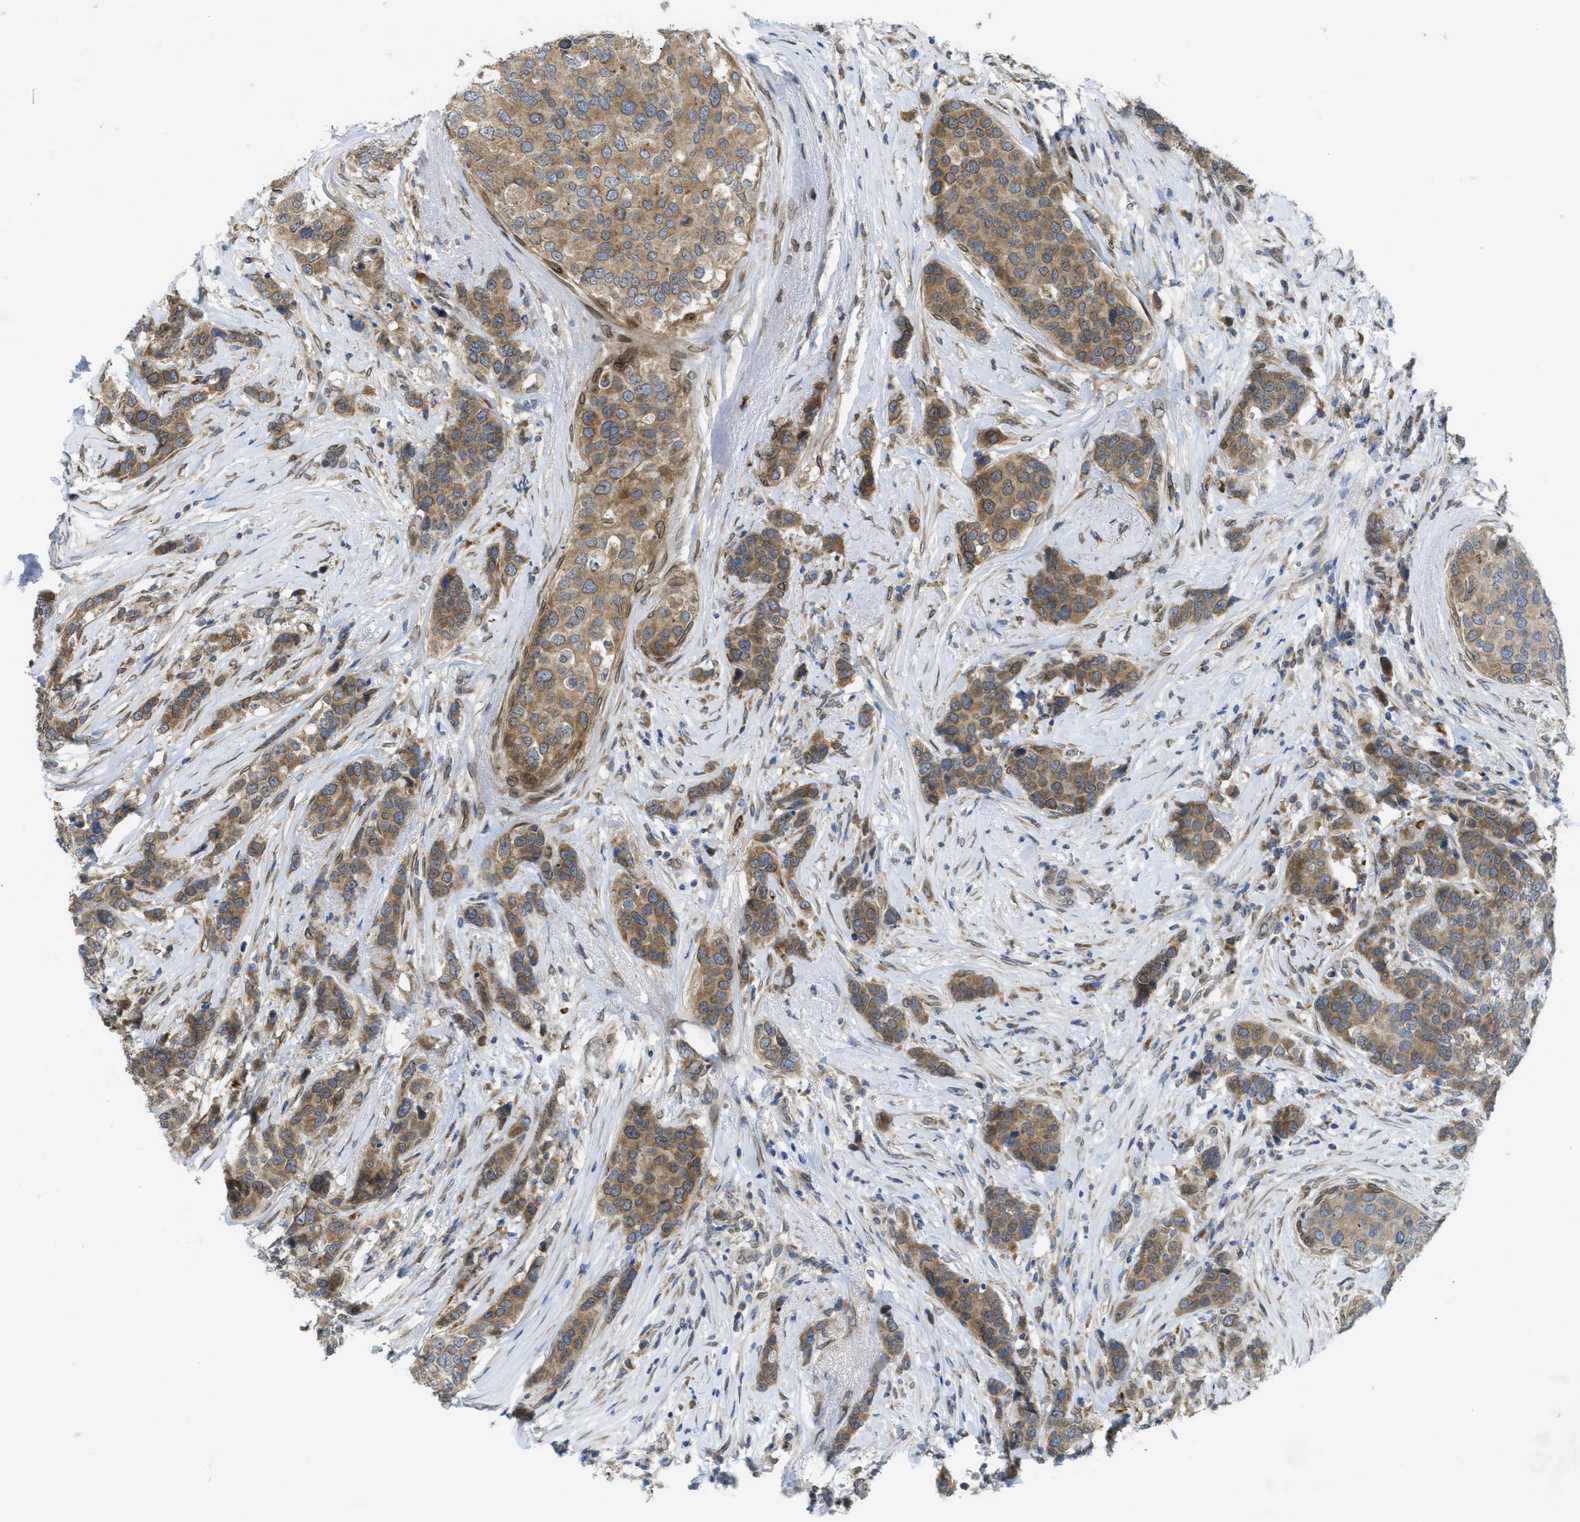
{"staining": {"intensity": "moderate", "quantity": ">75%", "location": "cytoplasmic/membranous"}, "tissue": "breast cancer", "cell_type": "Tumor cells", "image_type": "cancer", "snomed": [{"axis": "morphology", "description": "Lobular carcinoma"}, {"axis": "topography", "description": "Breast"}], "caption": "Immunohistochemistry image of lobular carcinoma (breast) stained for a protein (brown), which exhibits medium levels of moderate cytoplasmic/membranous positivity in approximately >75% of tumor cells.", "gene": "EIF2AK3", "patient": {"sex": "female", "age": 59}}